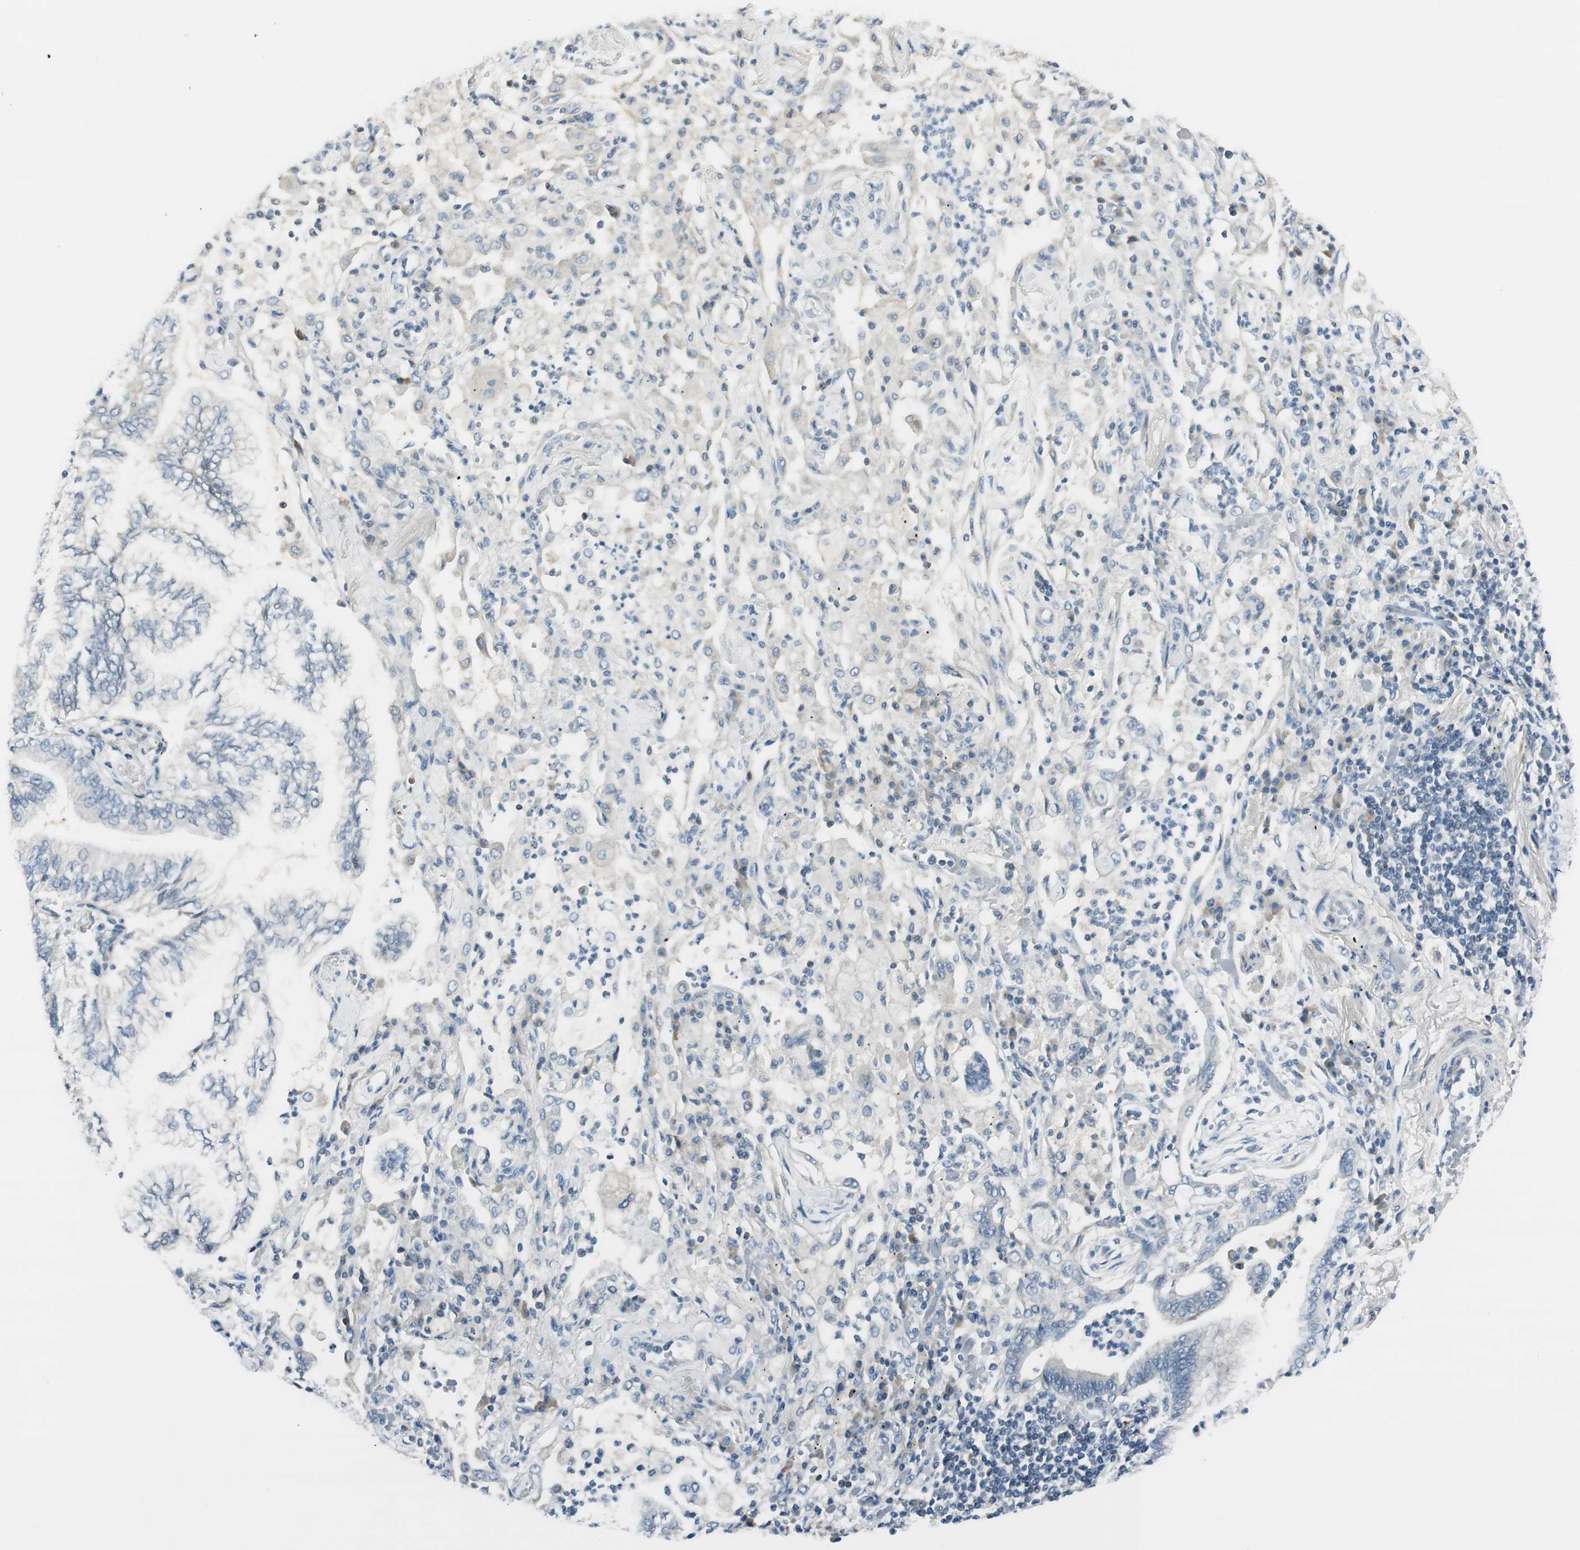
{"staining": {"intensity": "negative", "quantity": "none", "location": "none"}, "tissue": "lung cancer", "cell_type": "Tumor cells", "image_type": "cancer", "snomed": [{"axis": "morphology", "description": "Normal tissue, NOS"}, {"axis": "morphology", "description": "Adenocarcinoma, NOS"}, {"axis": "topography", "description": "Bronchus"}, {"axis": "topography", "description": "Lung"}], "caption": "IHC photomicrograph of neoplastic tissue: human lung cancer stained with DAB displays no significant protein staining in tumor cells.", "gene": "TACR3", "patient": {"sex": "female", "age": 70}}